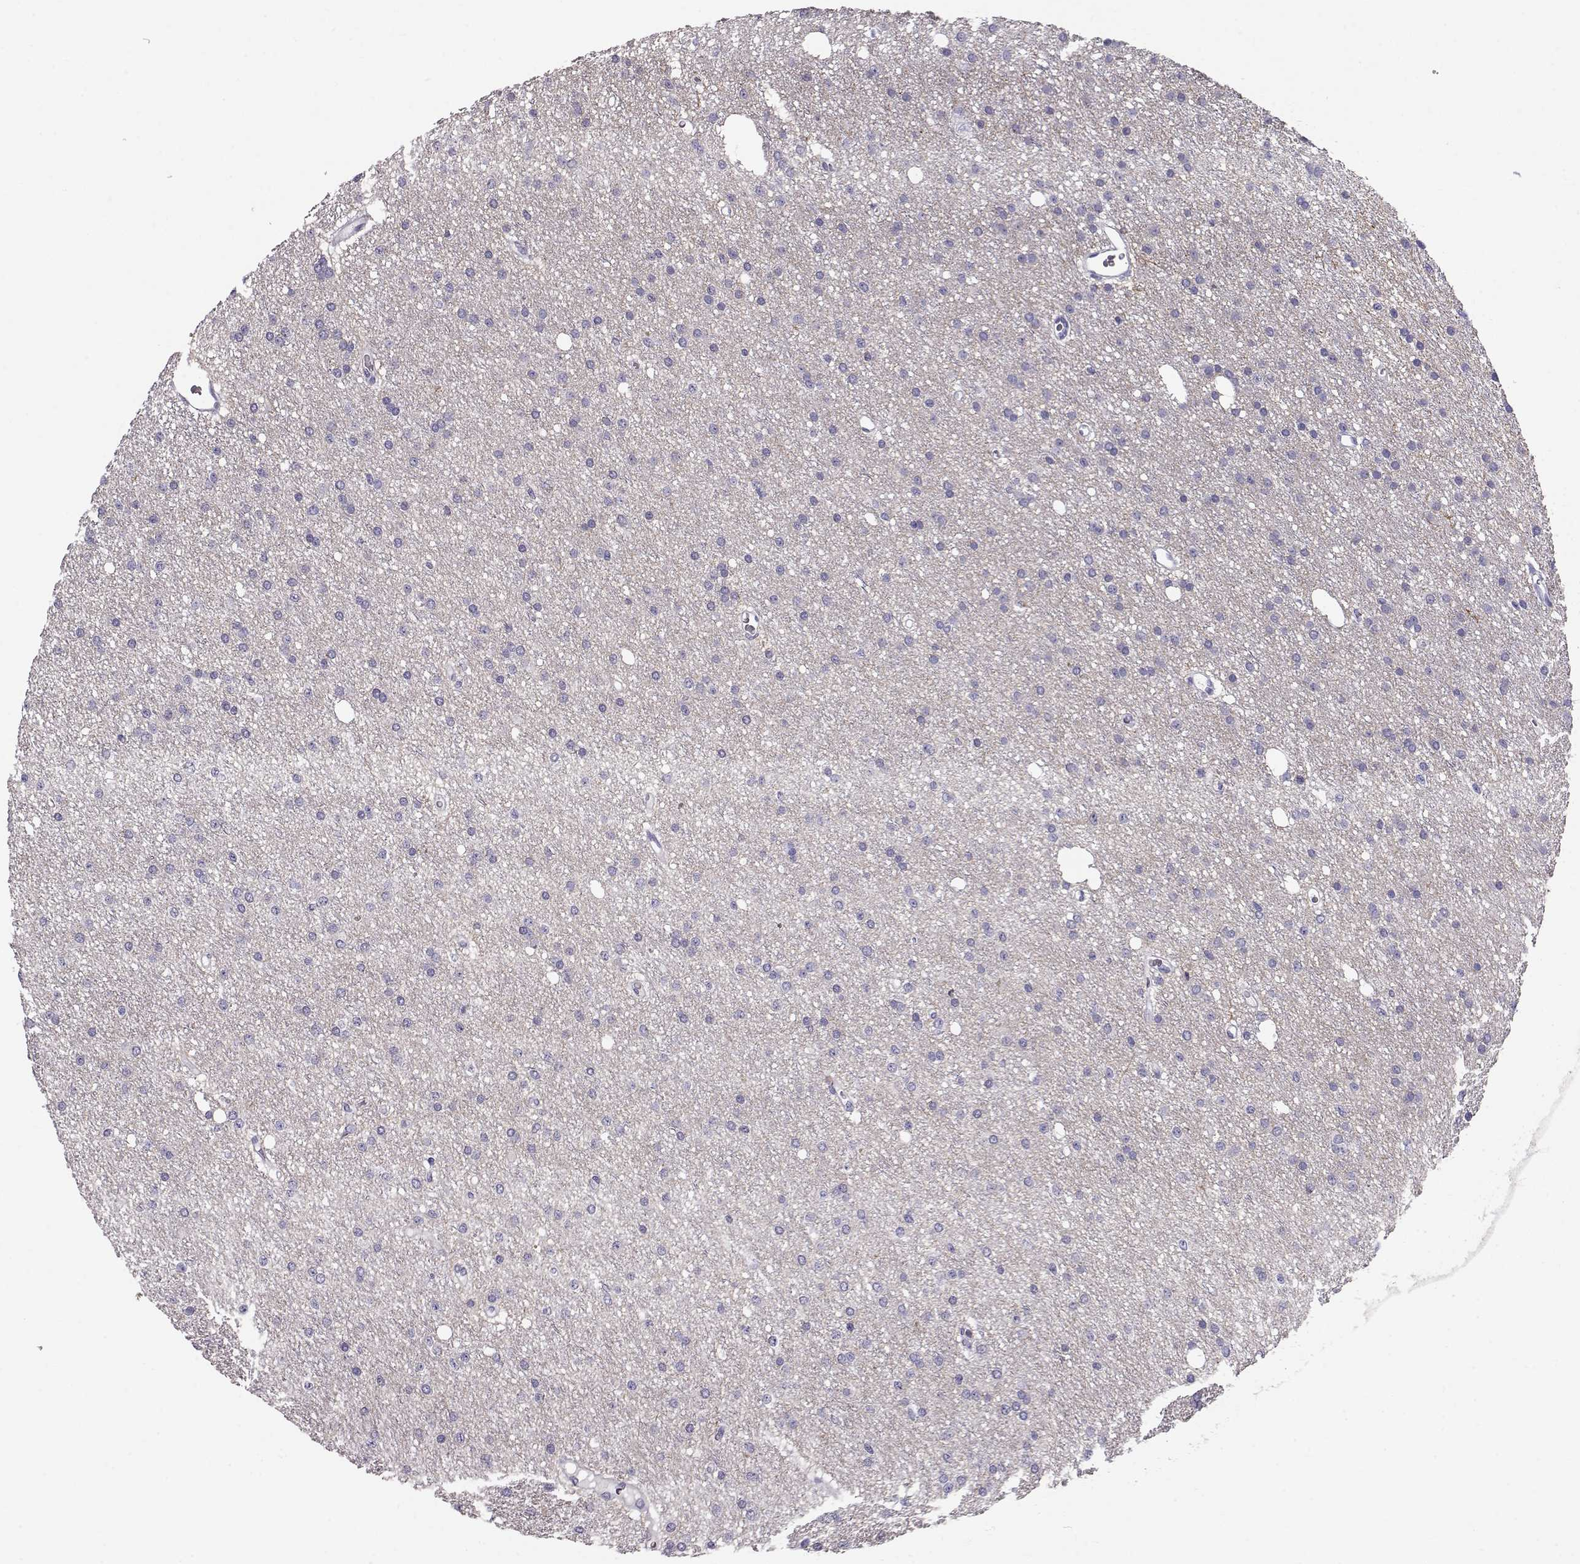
{"staining": {"intensity": "negative", "quantity": "none", "location": "none"}, "tissue": "glioma", "cell_type": "Tumor cells", "image_type": "cancer", "snomed": [{"axis": "morphology", "description": "Glioma, malignant, Low grade"}, {"axis": "topography", "description": "Brain"}], "caption": "A histopathology image of malignant low-grade glioma stained for a protein reveals no brown staining in tumor cells.", "gene": "GPR26", "patient": {"sex": "male", "age": 27}}